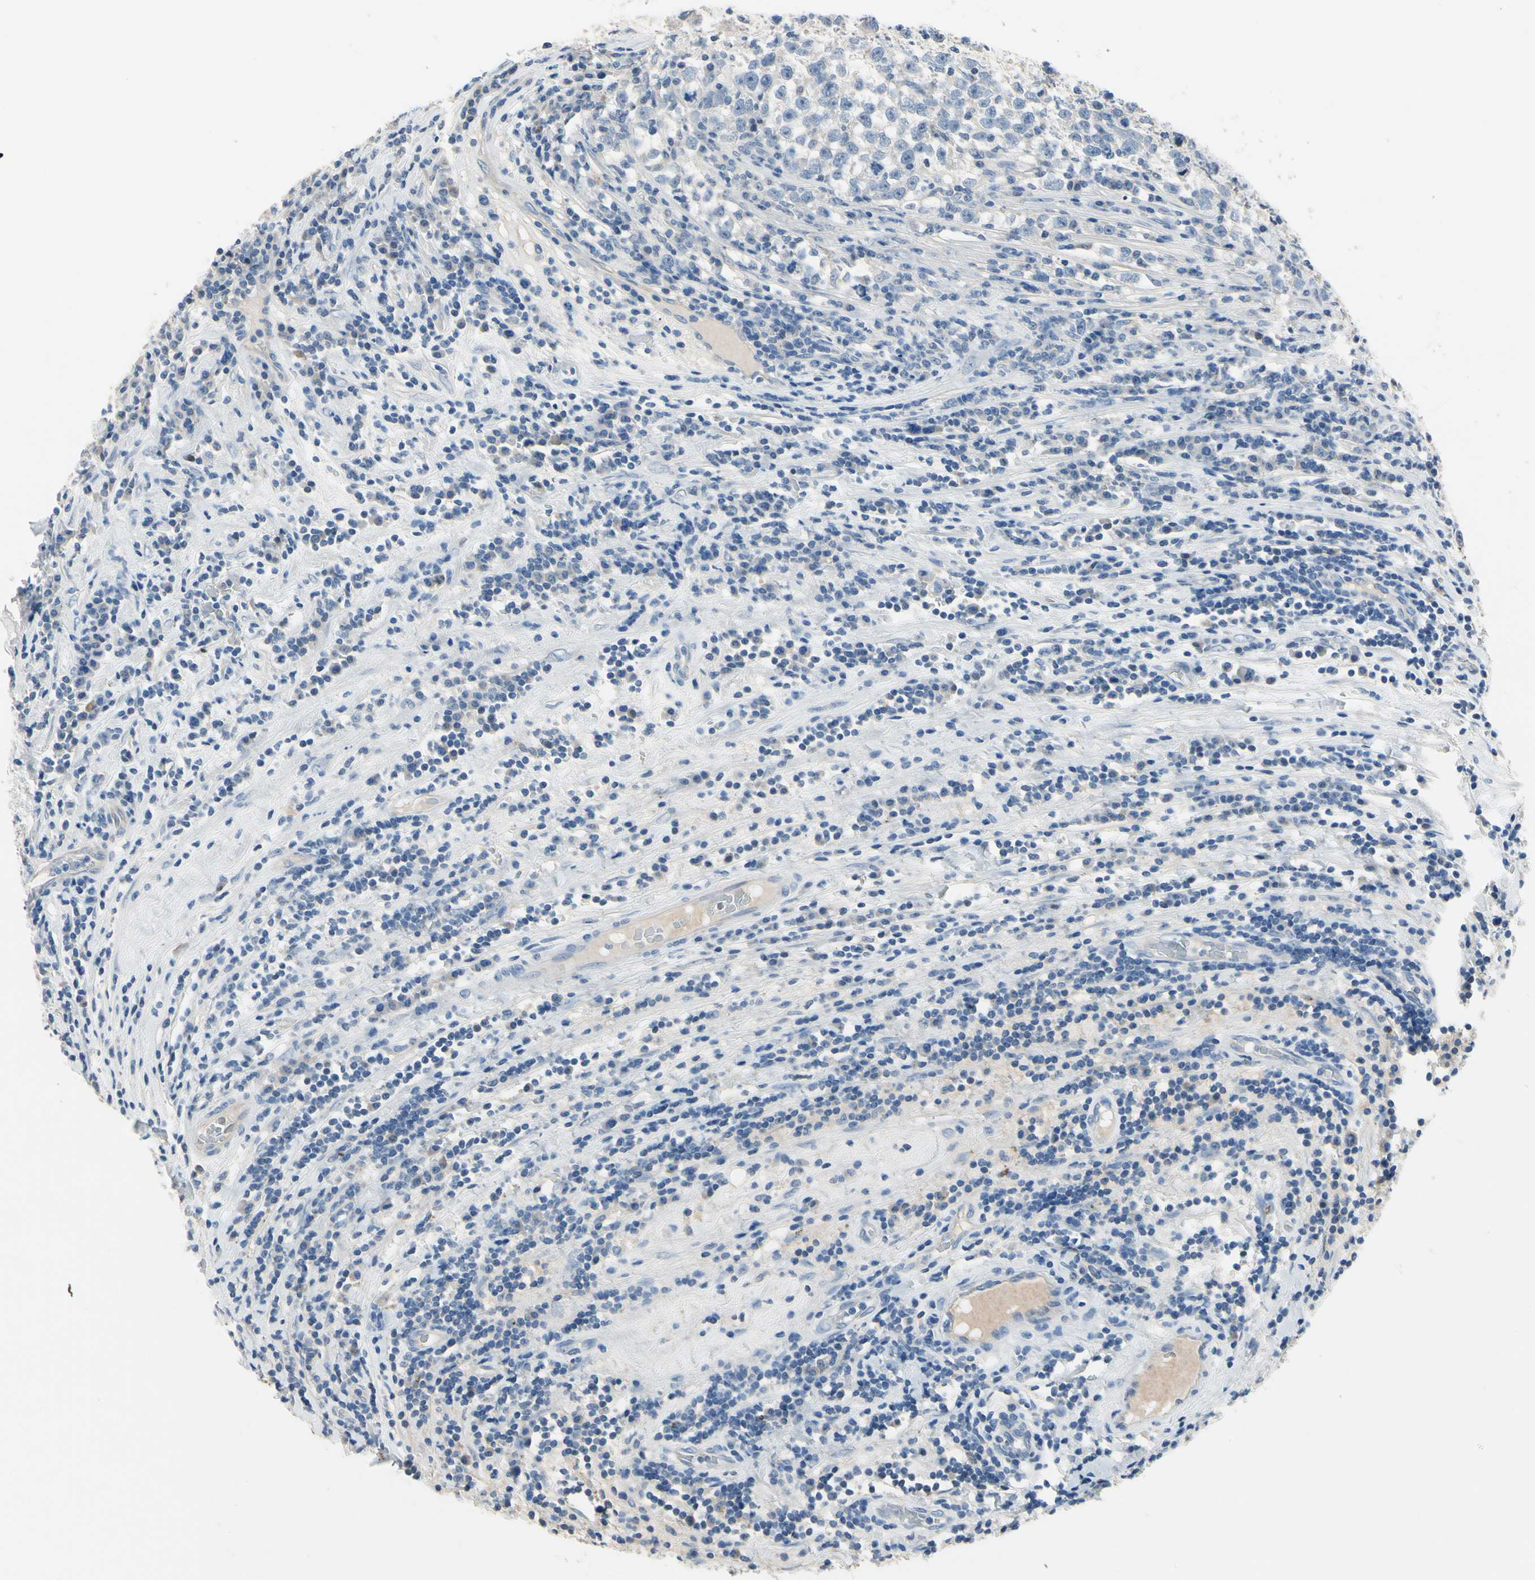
{"staining": {"intensity": "negative", "quantity": "none", "location": "none"}, "tissue": "testis cancer", "cell_type": "Tumor cells", "image_type": "cancer", "snomed": [{"axis": "morphology", "description": "Seminoma, NOS"}, {"axis": "topography", "description": "Testis"}], "caption": "An image of seminoma (testis) stained for a protein displays no brown staining in tumor cells.", "gene": "CPA3", "patient": {"sex": "male", "age": 43}}